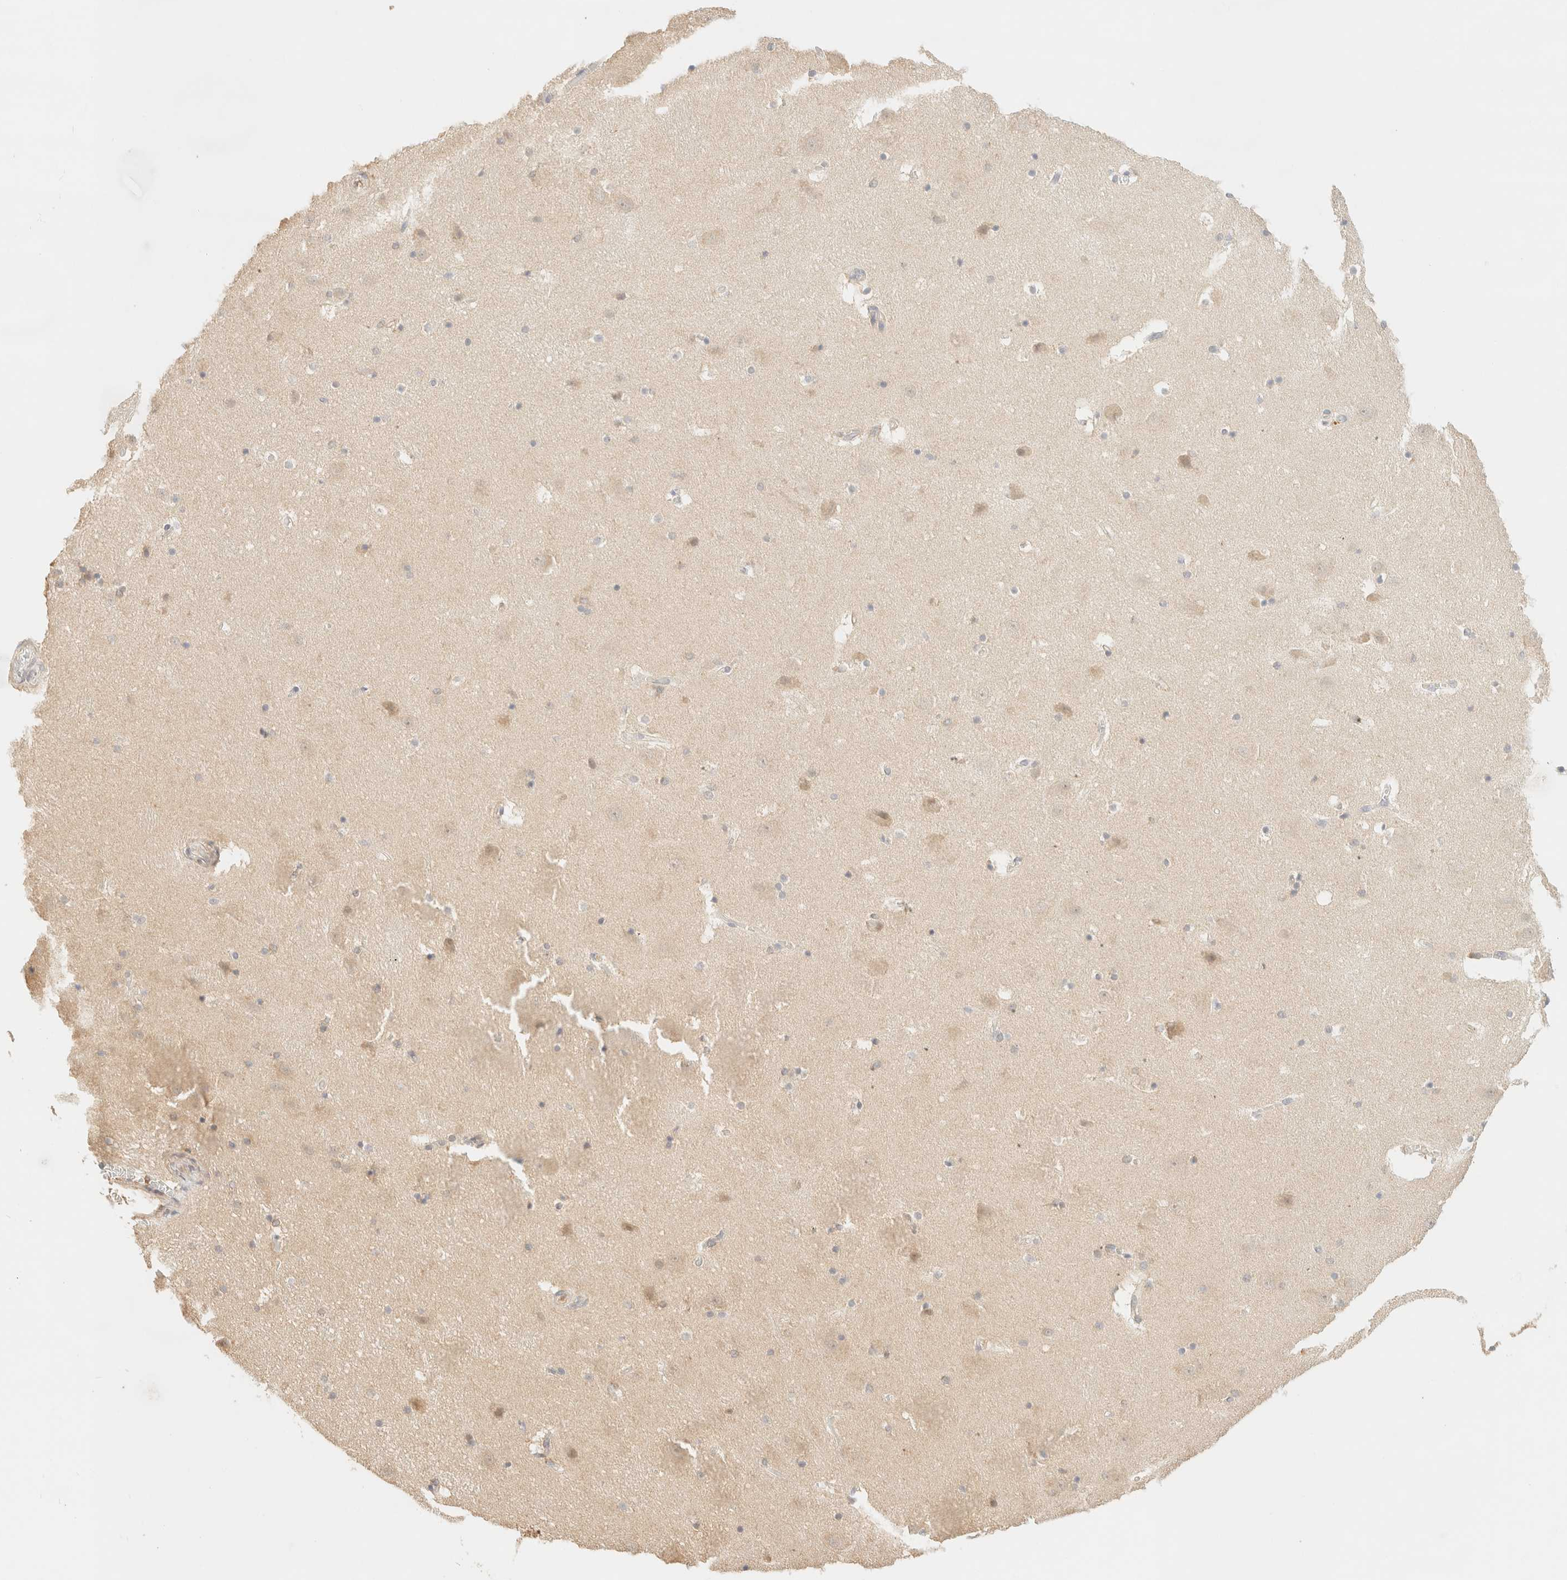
{"staining": {"intensity": "negative", "quantity": "none", "location": "none"}, "tissue": "hippocampus", "cell_type": "Glial cells", "image_type": "normal", "snomed": [{"axis": "morphology", "description": "Normal tissue, NOS"}, {"axis": "topography", "description": "Hippocampus"}], "caption": "Micrograph shows no protein positivity in glial cells of benign hippocampus.", "gene": "TIMD4", "patient": {"sex": "male", "age": 45}}